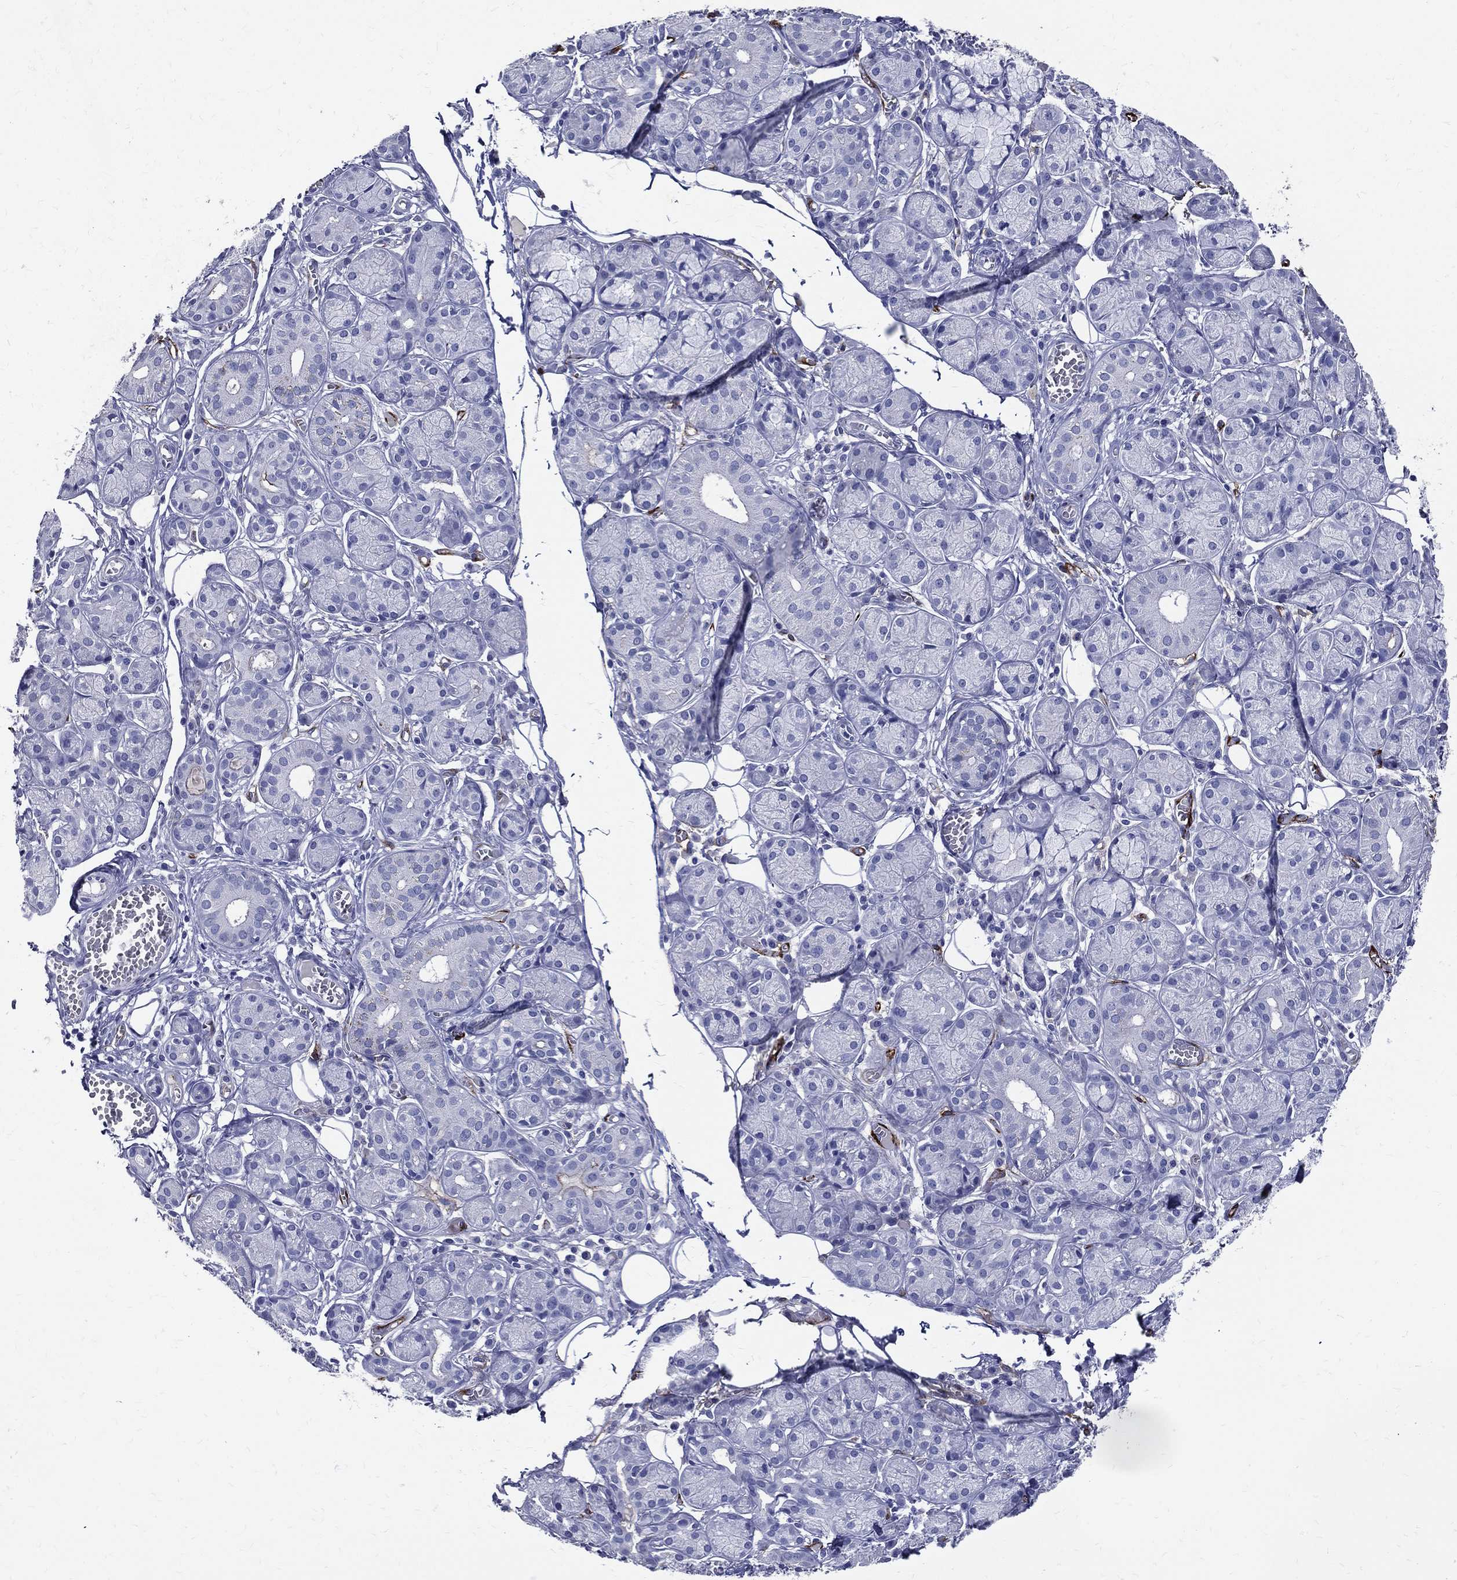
{"staining": {"intensity": "negative", "quantity": "none", "location": "none"}, "tissue": "salivary gland", "cell_type": "Glandular cells", "image_type": "normal", "snomed": [{"axis": "morphology", "description": "Normal tissue, NOS"}, {"axis": "topography", "description": "Salivary gland"}], "caption": "This is a histopathology image of immunohistochemistry (IHC) staining of benign salivary gland, which shows no expression in glandular cells.", "gene": "ACE2", "patient": {"sex": "male", "age": 71}}